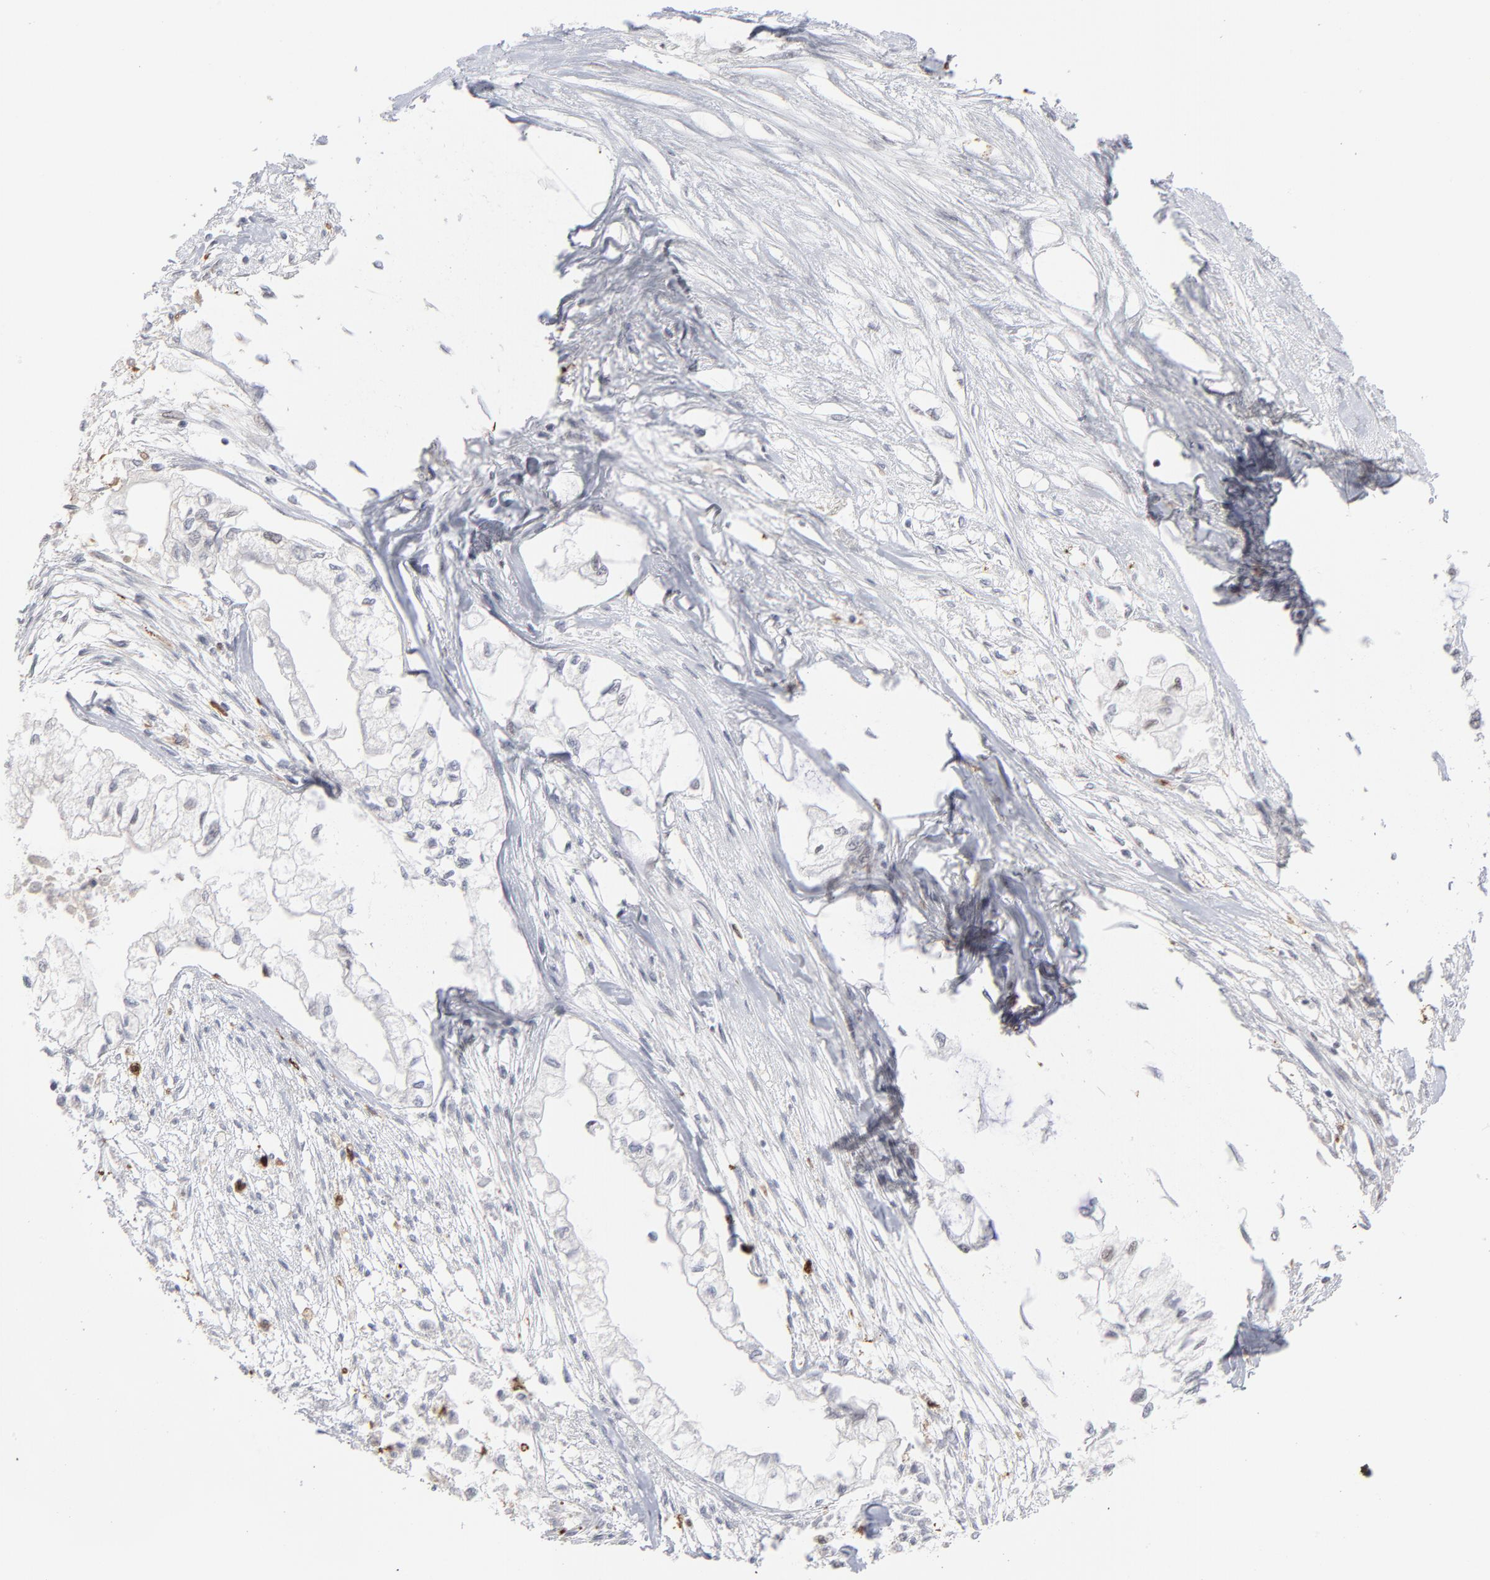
{"staining": {"intensity": "negative", "quantity": "none", "location": "none"}, "tissue": "pancreatic cancer", "cell_type": "Tumor cells", "image_type": "cancer", "snomed": [{"axis": "morphology", "description": "Adenocarcinoma, NOS"}, {"axis": "topography", "description": "Pancreas"}], "caption": "This is an immunohistochemistry (IHC) image of adenocarcinoma (pancreatic). There is no positivity in tumor cells.", "gene": "CCR2", "patient": {"sex": "male", "age": 79}}